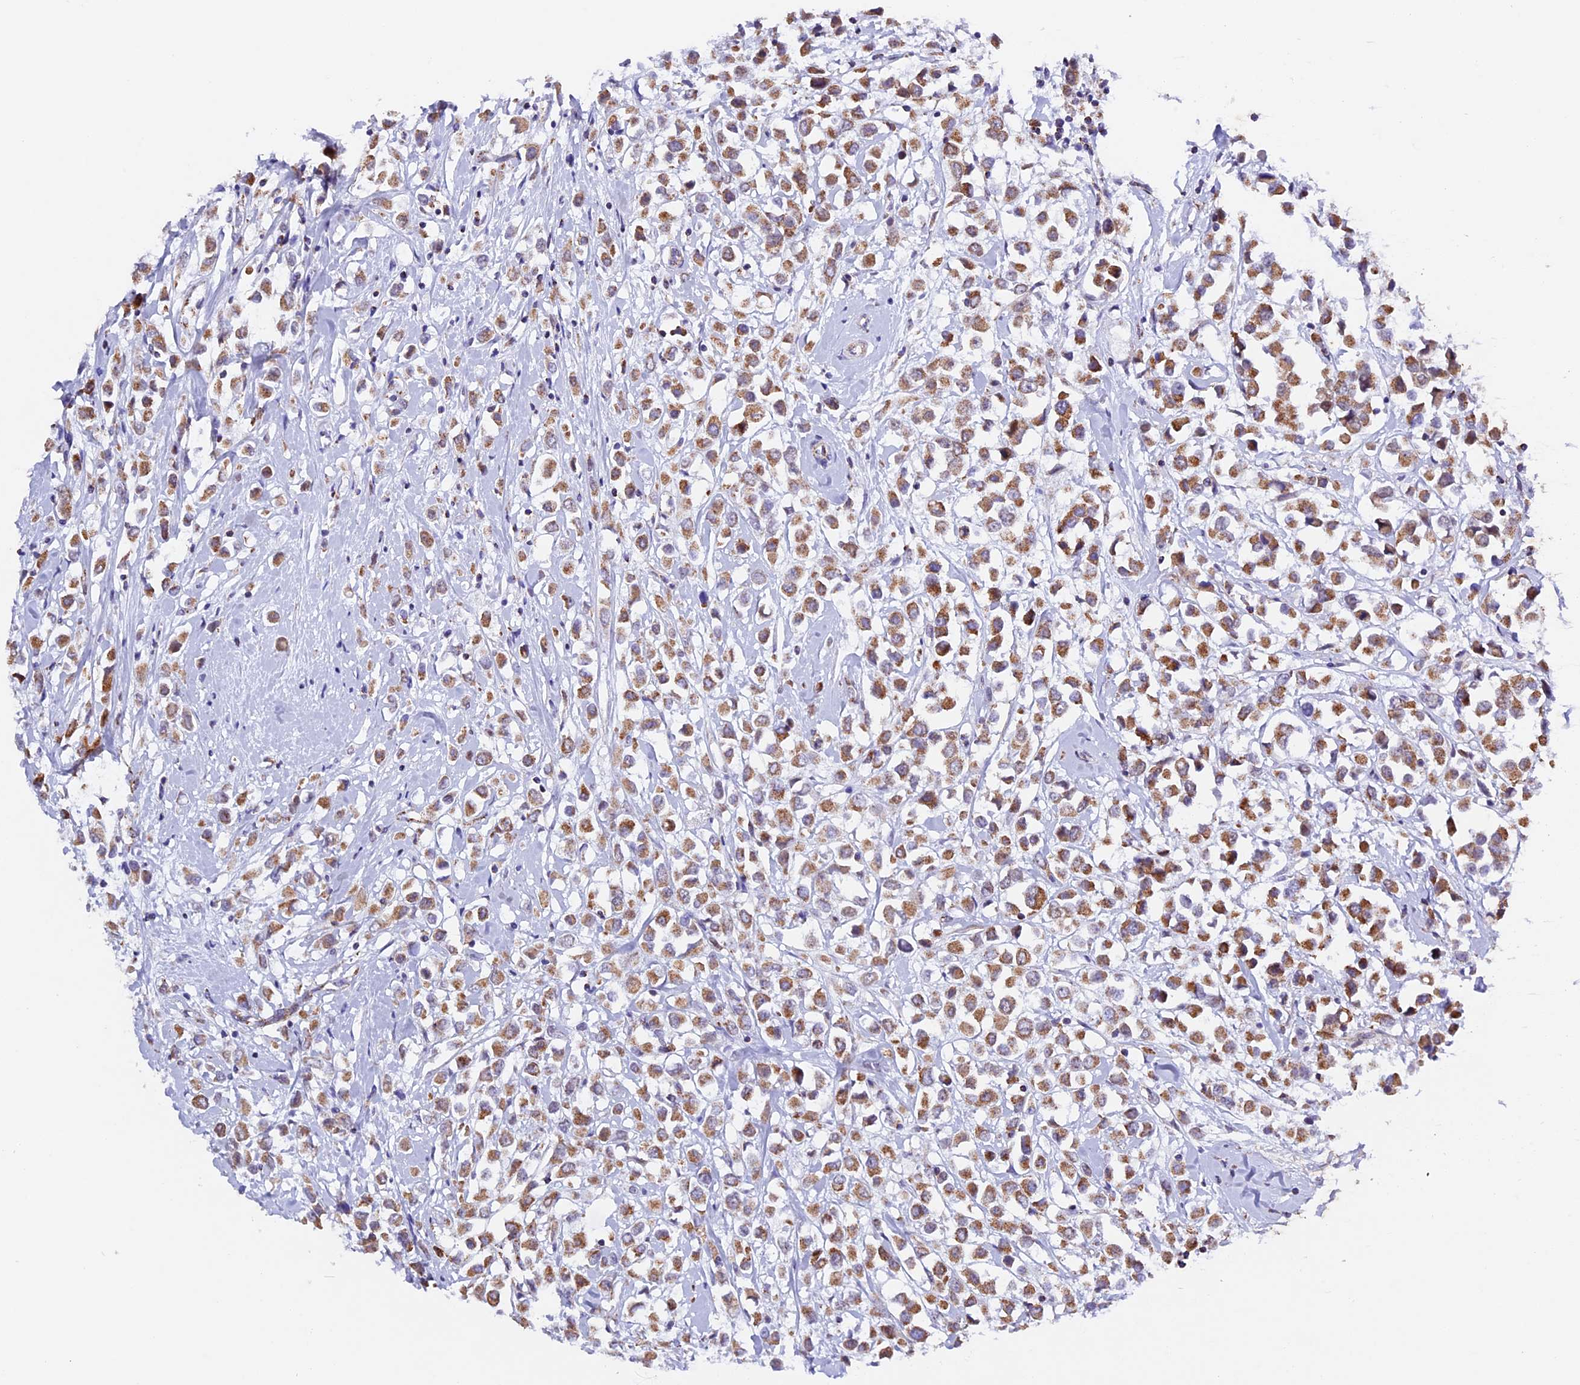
{"staining": {"intensity": "moderate", "quantity": ">75%", "location": "cytoplasmic/membranous"}, "tissue": "breast cancer", "cell_type": "Tumor cells", "image_type": "cancer", "snomed": [{"axis": "morphology", "description": "Duct carcinoma"}, {"axis": "topography", "description": "Breast"}], "caption": "A high-resolution histopathology image shows immunohistochemistry staining of invasive ductal carcinoma (breast), which displays moderate cytoplasmic/membranous positivity in approximately >75% of tumor cells.", "gene": "TFAM", "patient": {"sex": "female", "age": 87}}